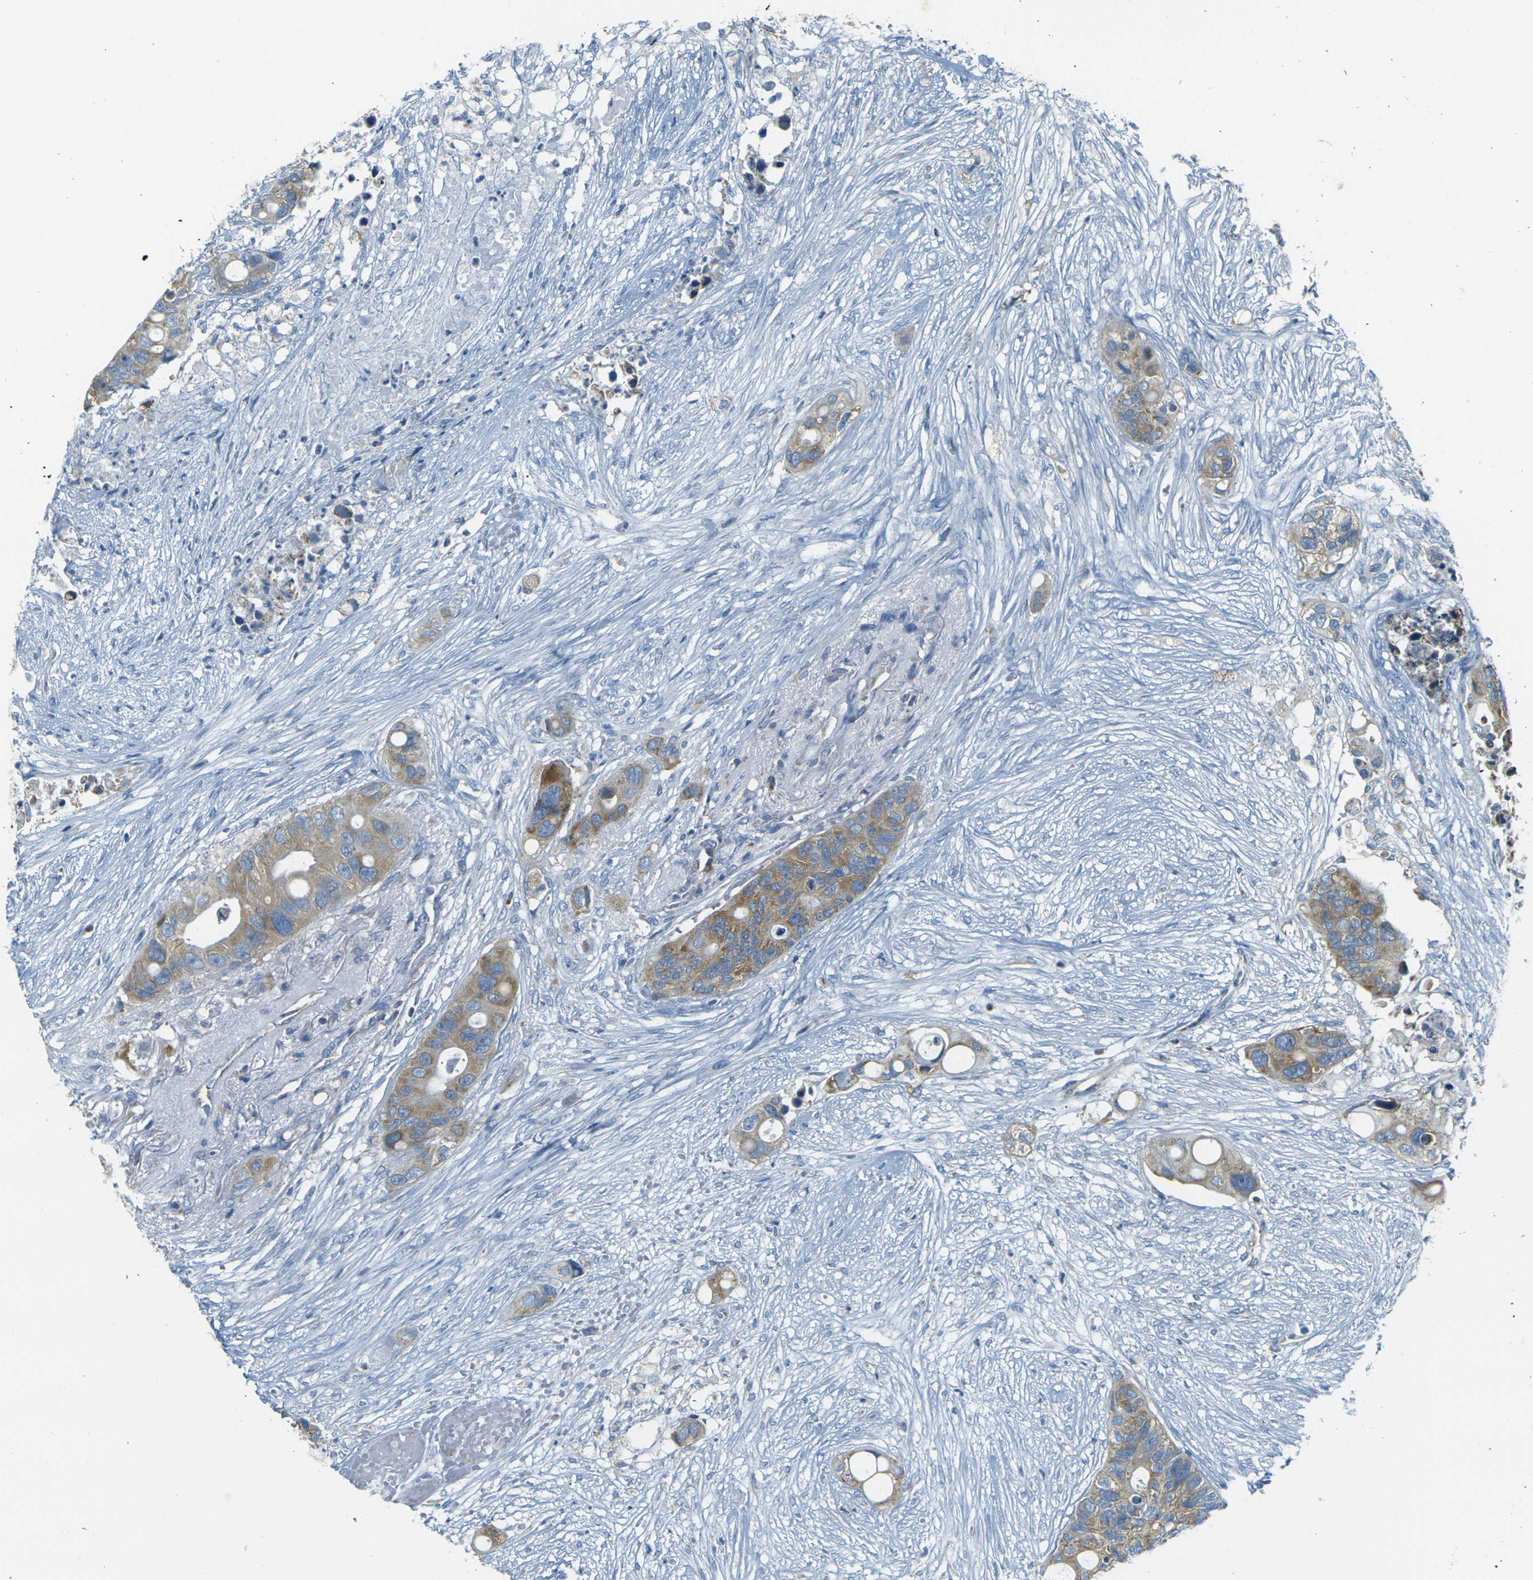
{"staining": {"intensity": "weak", "quantity": ">75%", "location": "cytoplasmic/membranous"}, "tissue": "colorectal cancer", "cell_type": "Tumor cells", "image_type": "cancer", "snomed": [{"axis": "morphology", "description": "Adenocarcinoma, NOS"}, {"axis": "topography", "description": "Colon"}], "caption": "Brown immunohistochemical staining in human colorectal adenocarcinoma displays weak cytoplasmic/membranous positivity in about >75% of tumor cells.", "gene": "PARD6B", "patient": {"sex": "female", "age": 57}}